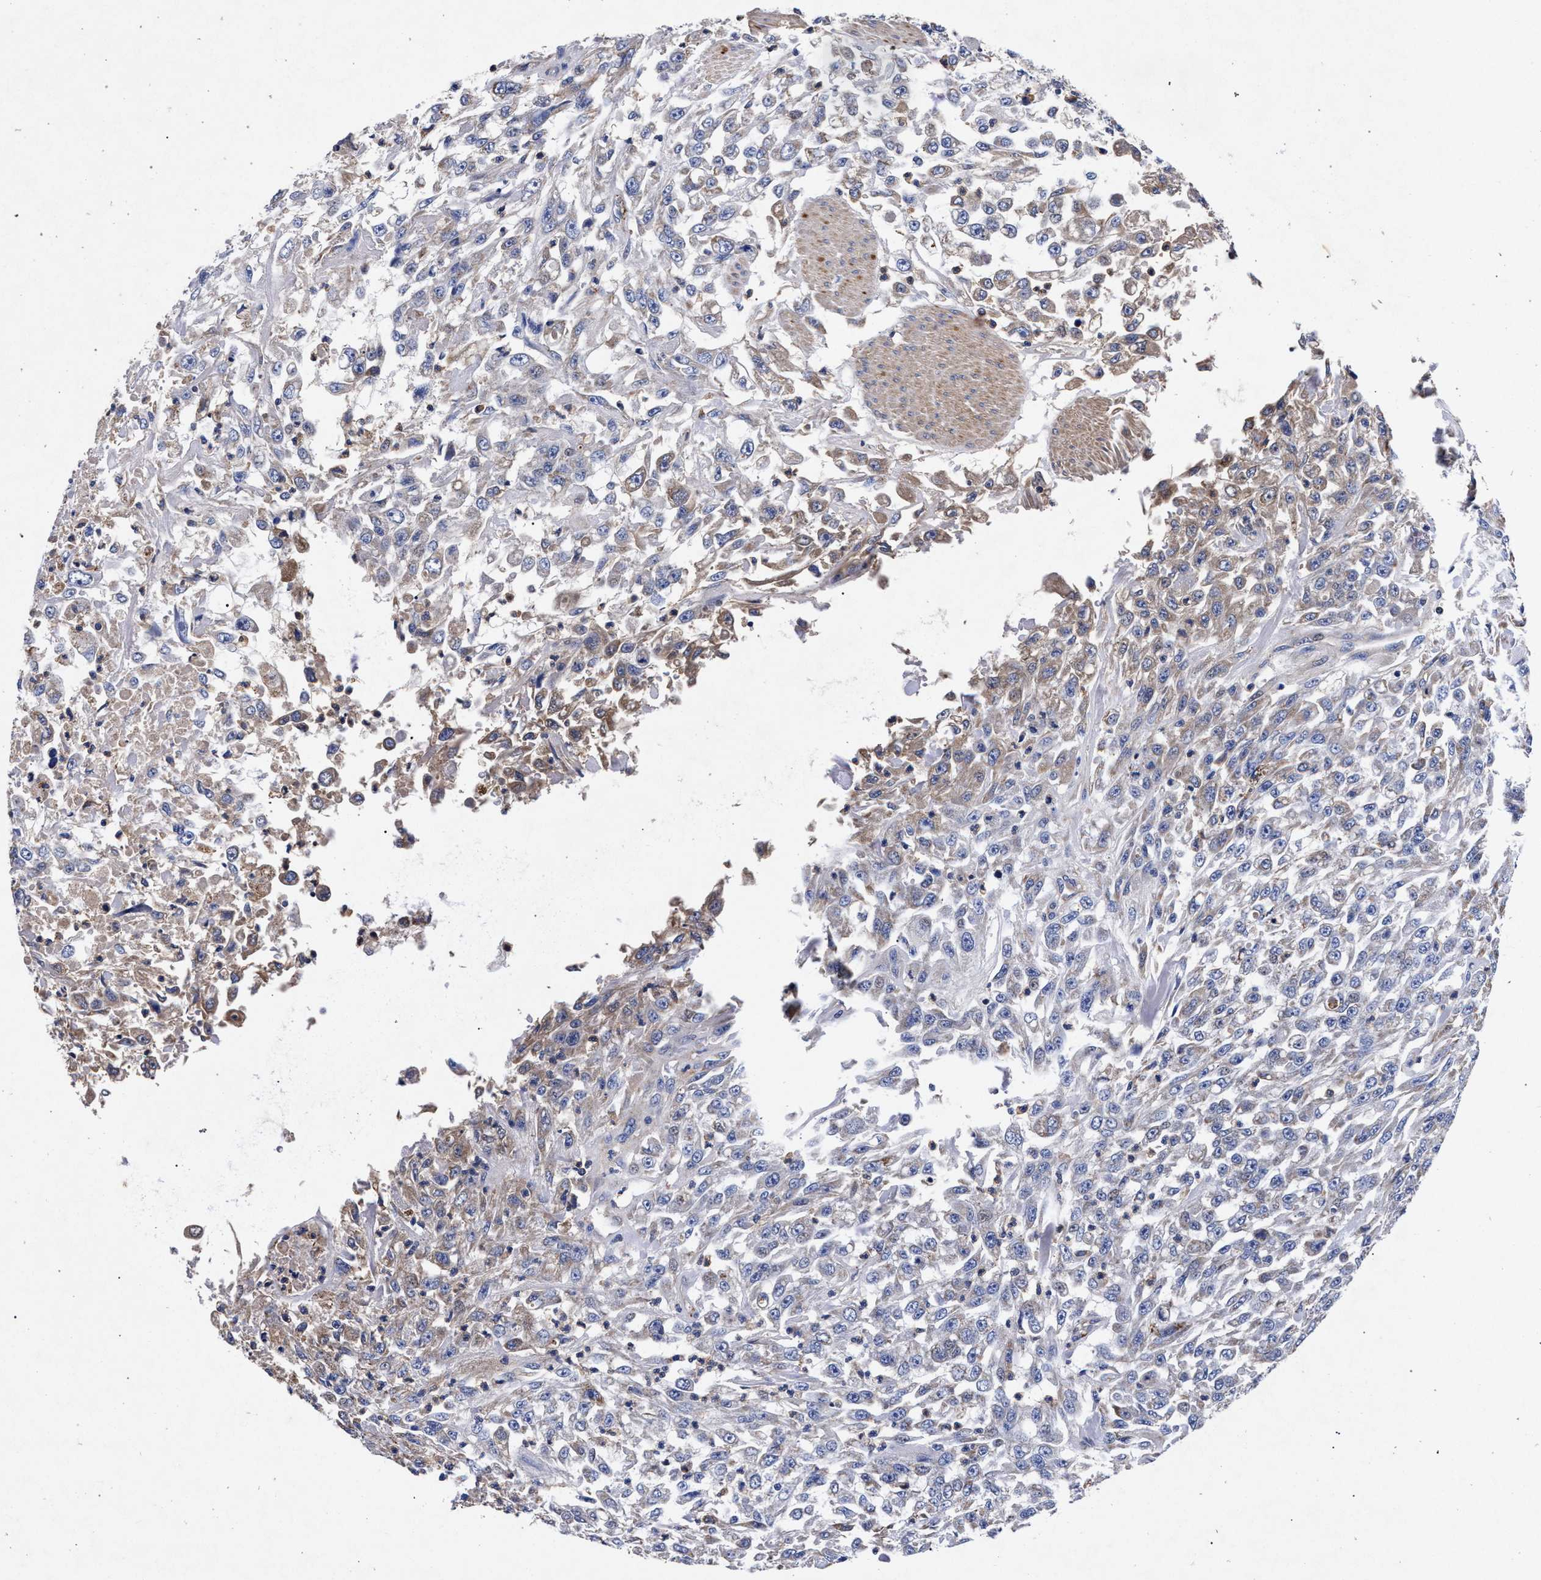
{"staining": {"intensity": "weak", "quantity": "<25%", "location": "cytoplasmic/membranous"}, "tissue": "urothelial cancer", "cell_type": "Tumor cells", "image_type": "cancer", "snomed": [{"axis": "morphology", "description": "Urothelial carcinoma, High grade"}, {"axis": "topography", "description": "Urinary bladder"}], "caption": "IHC image of neoplastic tissue: high-grade urothelial carcinoma stained with DAB (3,3'-diaminobenzidine) reveals no significant protein expression in tumor cells.", "gene": "HSD17B14", "patient": {"sex": "male", "age": 46}}